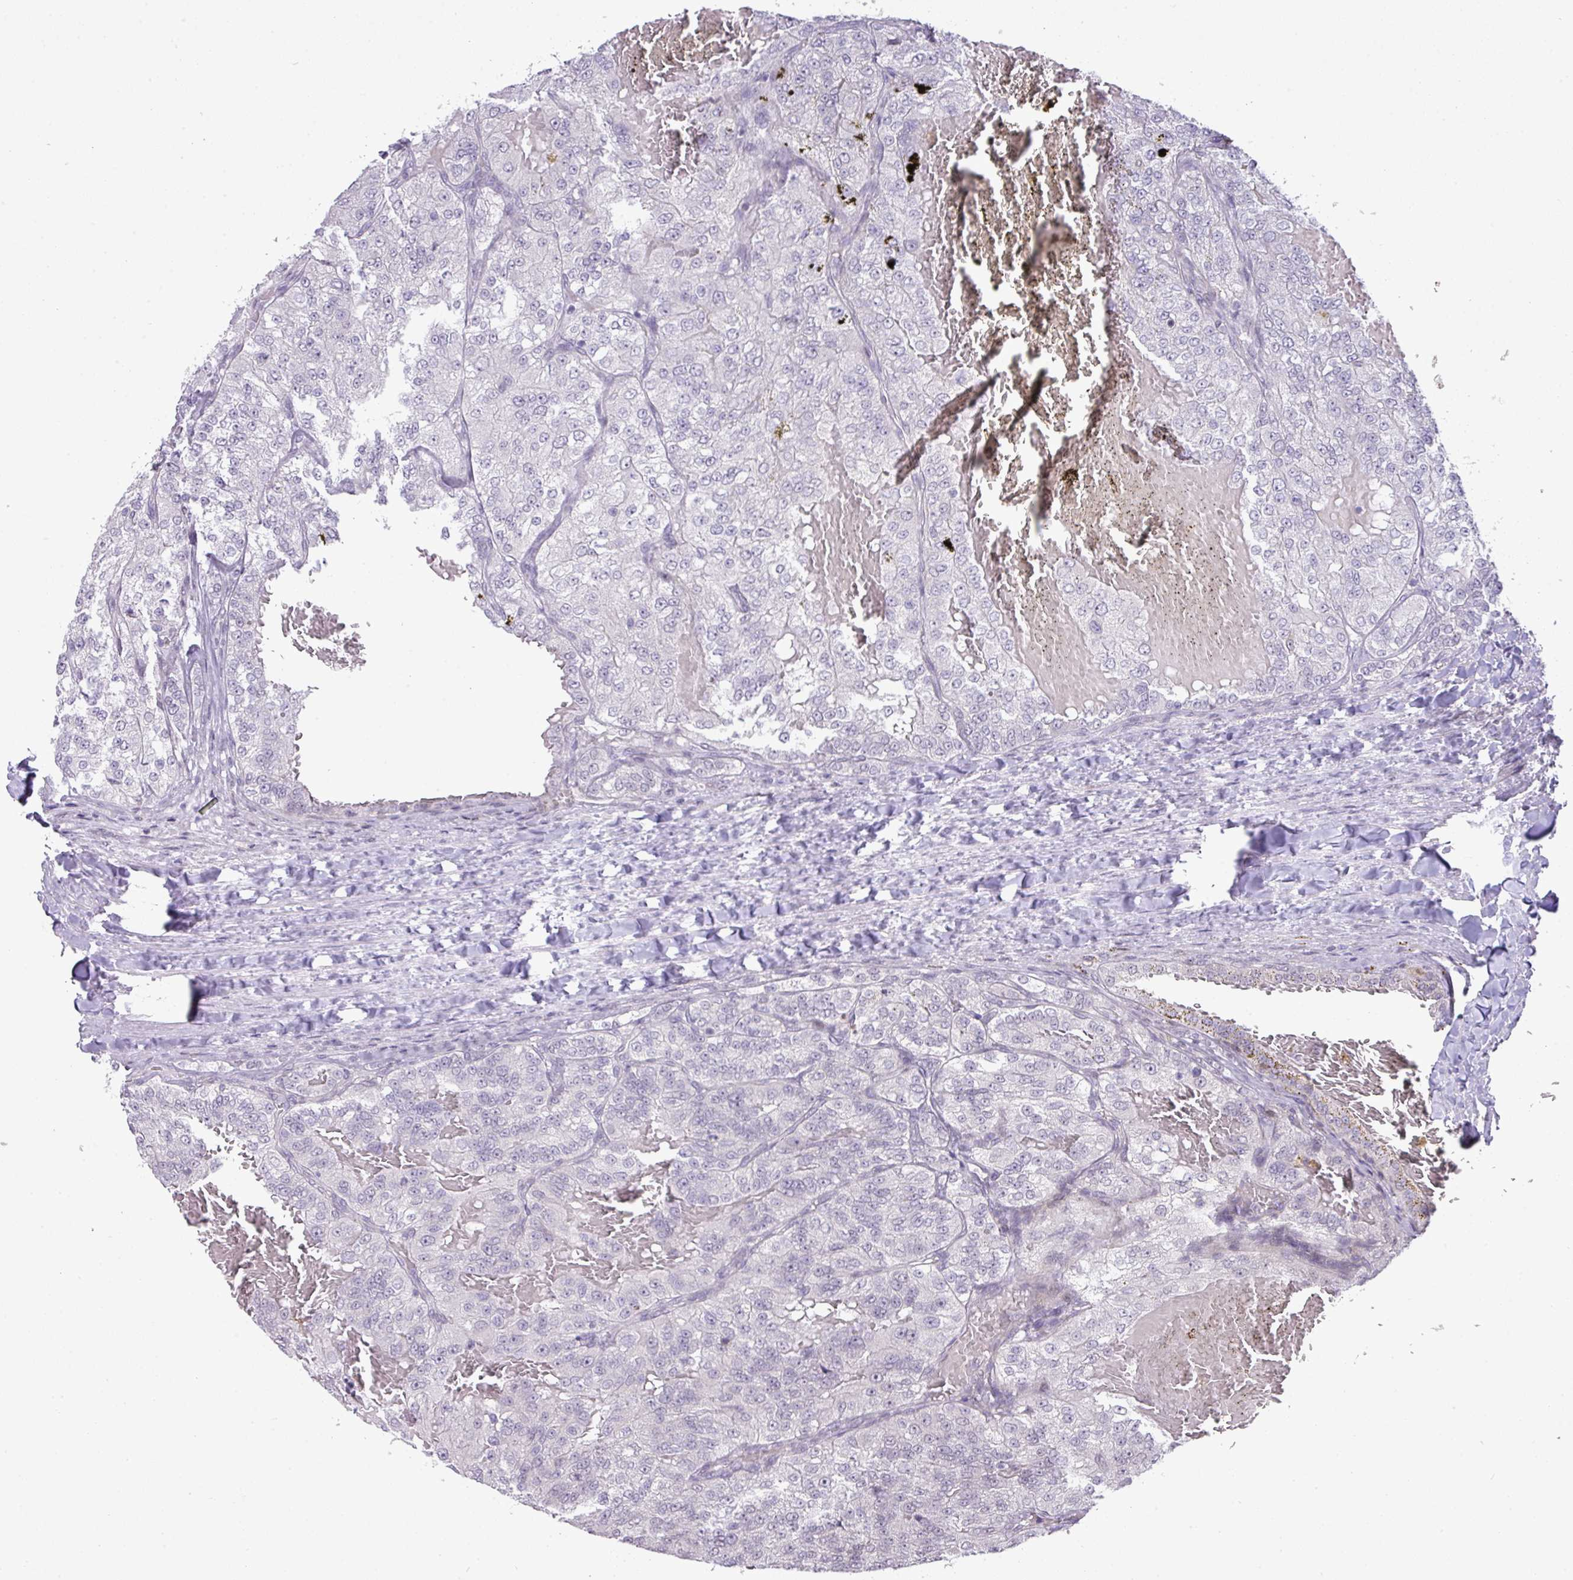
{"staining": {"intensity": "weak", "quantity": "<25%", "location": "nuclear"}, "tissue": "renal cancer", "cell_type": "Tumor cells", "image_type": "cancer", "snomed": [{"axis": "morphology", "description": "Adenocarcinoma, NOS"}, {"axis": "topography", "description": "Kidney"}], "caption": "Adenocarcinoma (renal) was stained to show a protein in brown. There is no significant positivity in tumor cells.", "gene": "ANKRD13B", "patient": {"sex": "female", "age": 63}}